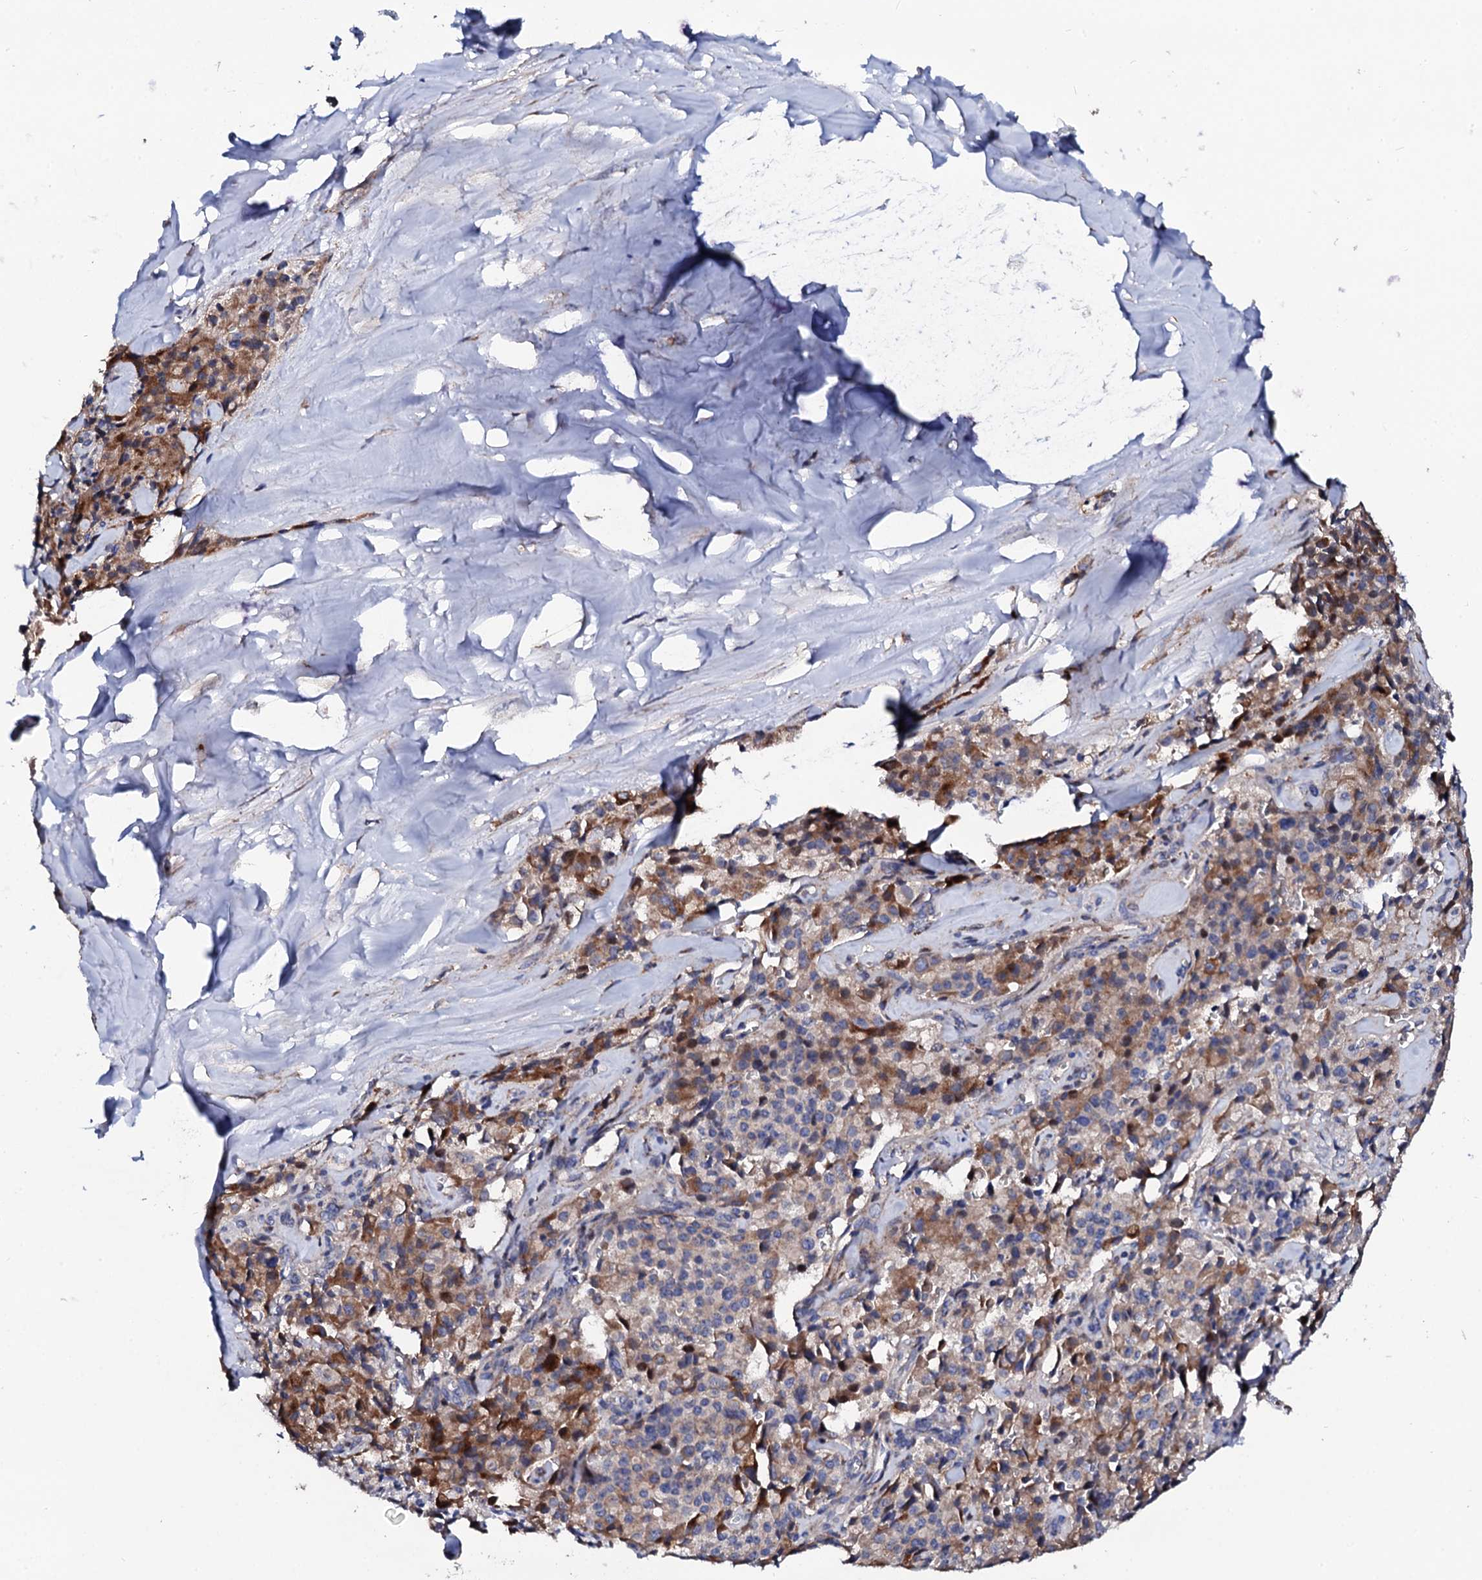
{"staining": {"intensity": "strong", "quantity": "25%-75%", "location": "cytoplasmic/membranous"}, "tissue": "pancreatic cancer", "cell_type": "Tumor cells", "image_type": "cancer", "snomed": [{"axis": "morphology", "description": "Adenocarcinoma, NOS"}, {"axis": "topography", "description": "Pancreas"}], "caption": "High-magnification brightfield microscopy of adenocarcinoma (pancreatic) stained with DAB (3,3'-diaminobenzidine) (brown) and counterstained with hematoxylin (blue). tumor cells exhibit strong cytoplasmic/membranous positivity is appreciated in about25%-75% of cells.", "gene": "TCIRG1", "patient": {"sex": "male", "age": 65}}